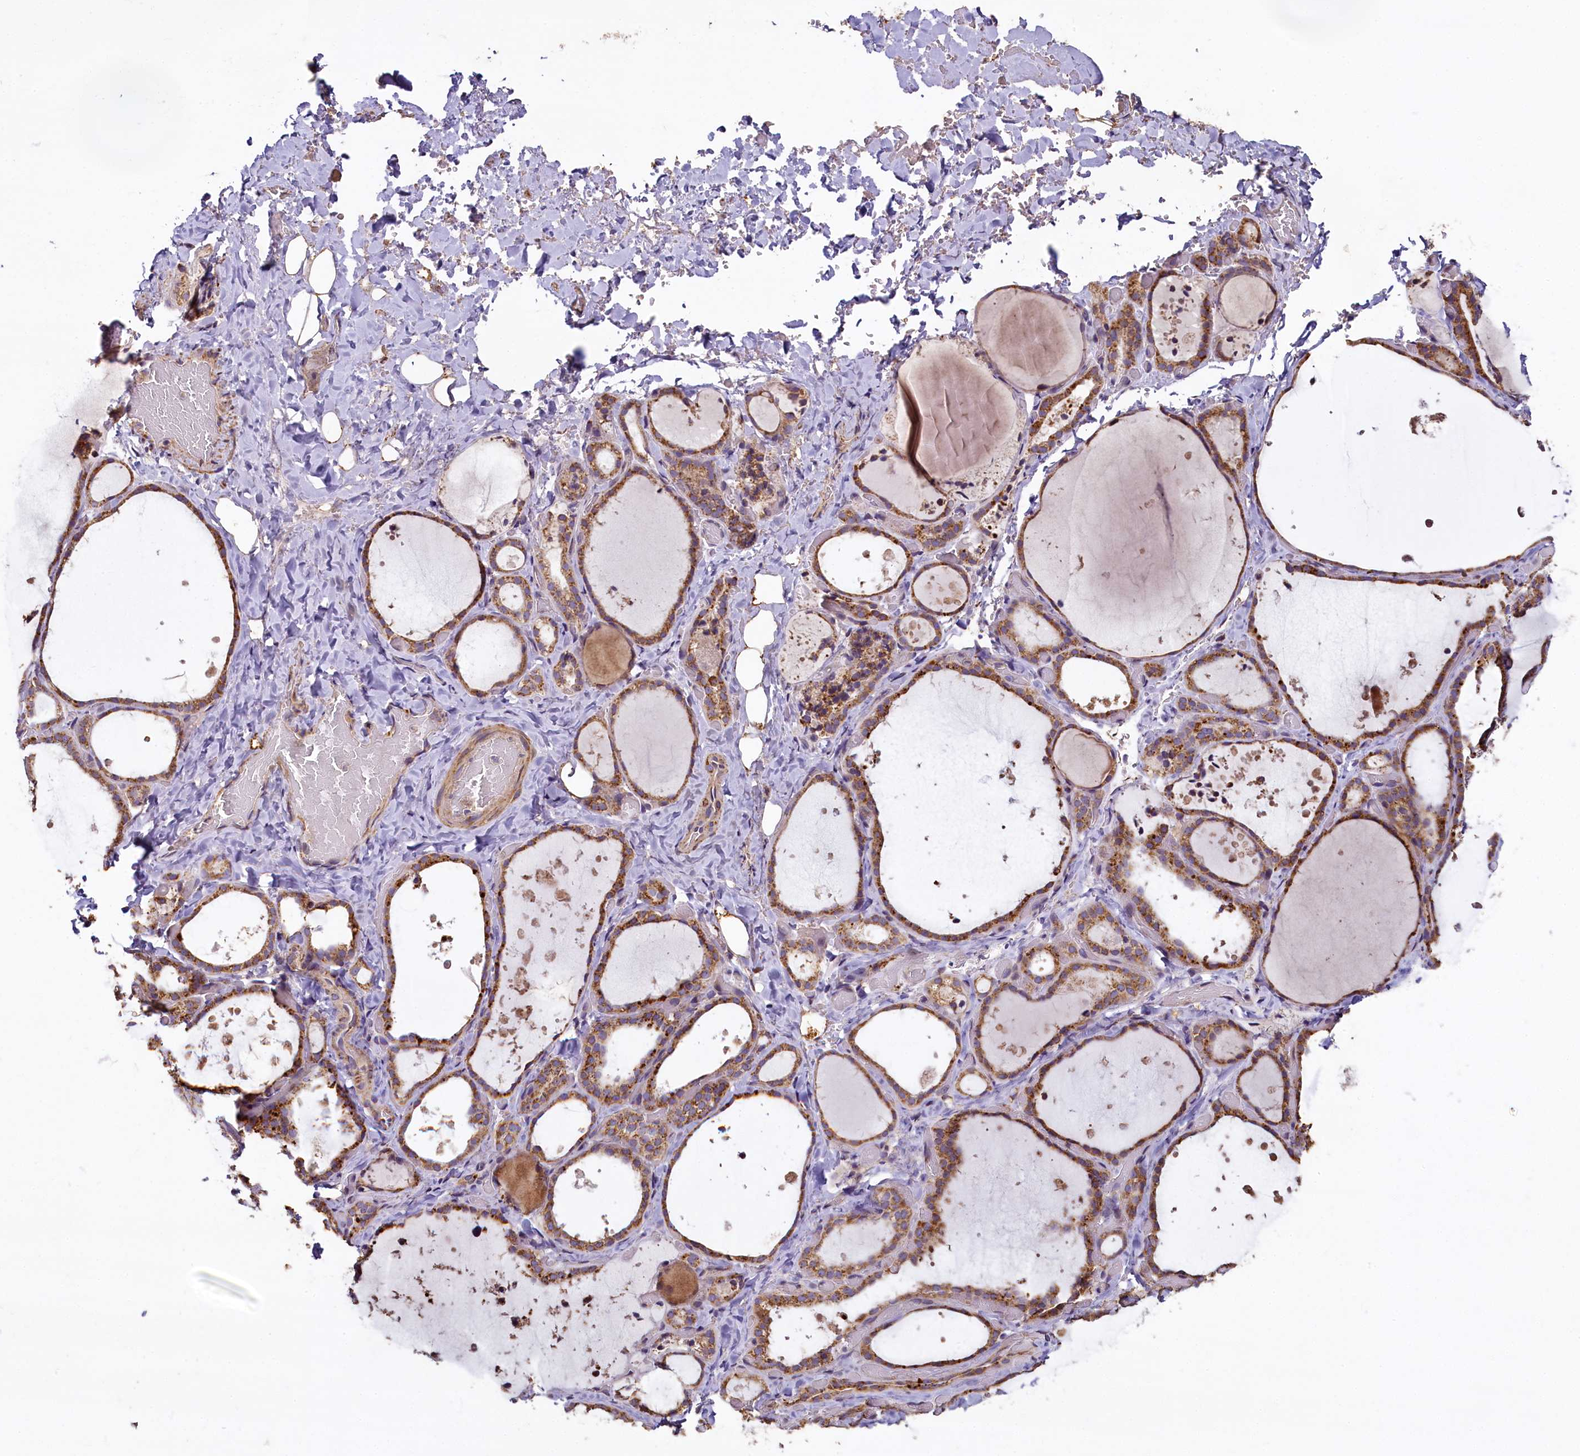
{"staining": {"intensity": "strong", "quantity": ">75%", "location": "cytoplasmic/membranous"}, "tissue": "thyroid gland", "cell_type": "Glandular cells", "image_type": "normal", "snomed": [{"axis": "morphology", "description": "Normal tissue, NOS"}, {"axis": "topography", "description": "Thyroid gland"}], "caption": "Glandular cells reveal high levels of strong cytoplasmic/membranous expression in about >75% of cells in normal human thyroid gland.", "gene": "COQ9", "patient": {"sex": "female", "age": 44}}